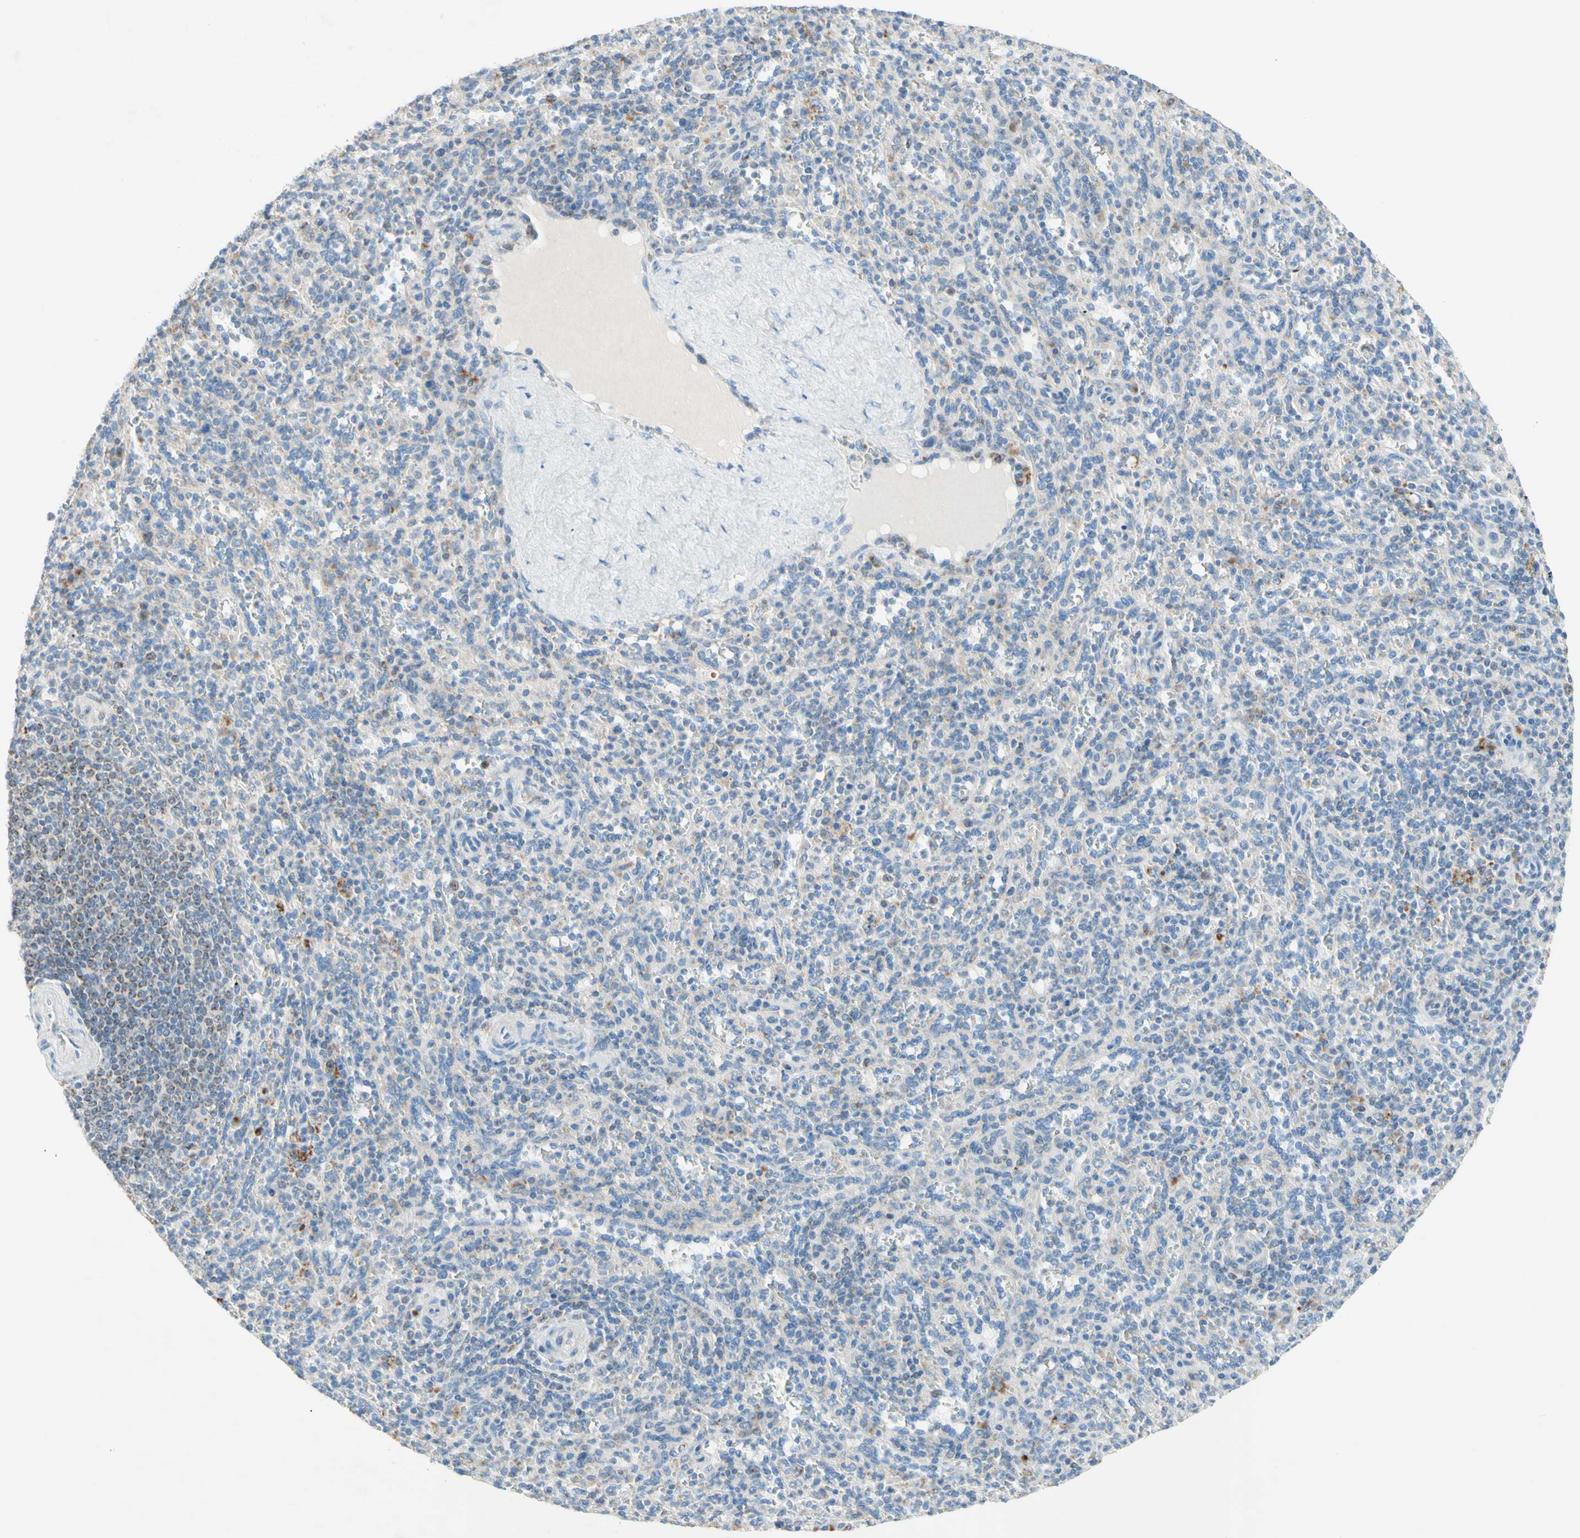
{"staining": {"intensity": "weak", "quantity": "25%-75%", "location": "cytoplasmic/membranous"}, "tissue": "spleen", "cell_type": "Cells in red pulp", "image_type": "normal", "snomed": [{"axis": "morphology", "description": "Normal tissue, NOS"}, {"axis": "topography", "description": "Spleen"}], "caption": "A brown stain labels weak cytoplasmic/membranous staining of a protein in cells in red pulp of normal human spleen. The staining was performed using DAB (3,3'-diaminobenzidine), with brown indicating positive protein expression. Nuclei are stained blue with hematoxylin.", "gene": "MFF", "patient": {"sex": "male", "age": 36}}